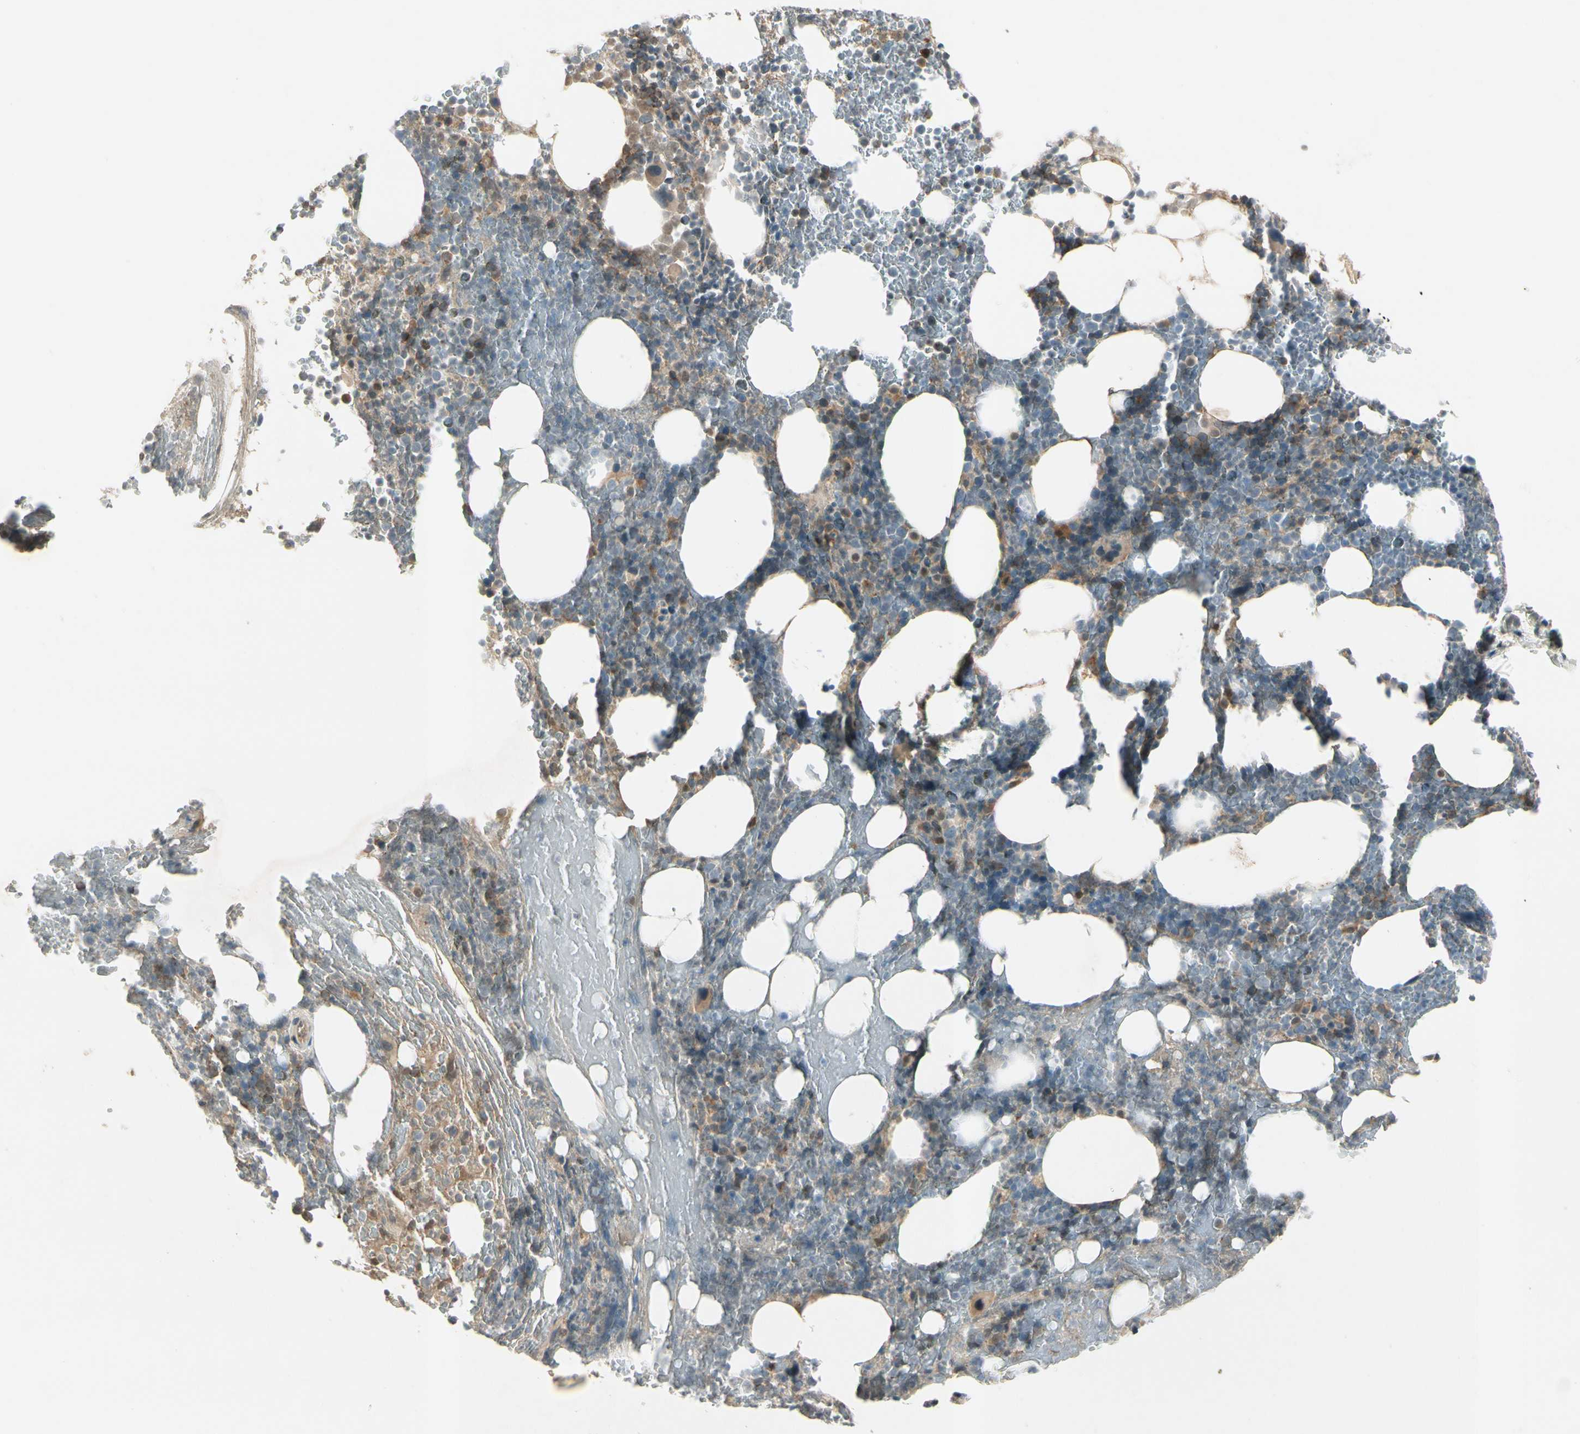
{"staining": {"intensity": "weak", "quantity": "25%-75%", "location": "cytoplasmic/membranous"}, "tissue": "bone marrow", "cell_type": "Hematopoietic cells", "image_type": "normal", "snomed": [{"axis": "morphology", "description": "Normal tissue, NOS"}, {"axis": "topography", "description": "Bone marrow"}], "caption": "IHC of normal human bone marrow exhibits low levels of weak cytoplasmic/membranous expression in about 25%-75% of hematopoietic cells.", "gene": "ICAM5", "patient": {"sex": "female", "age": 66}}